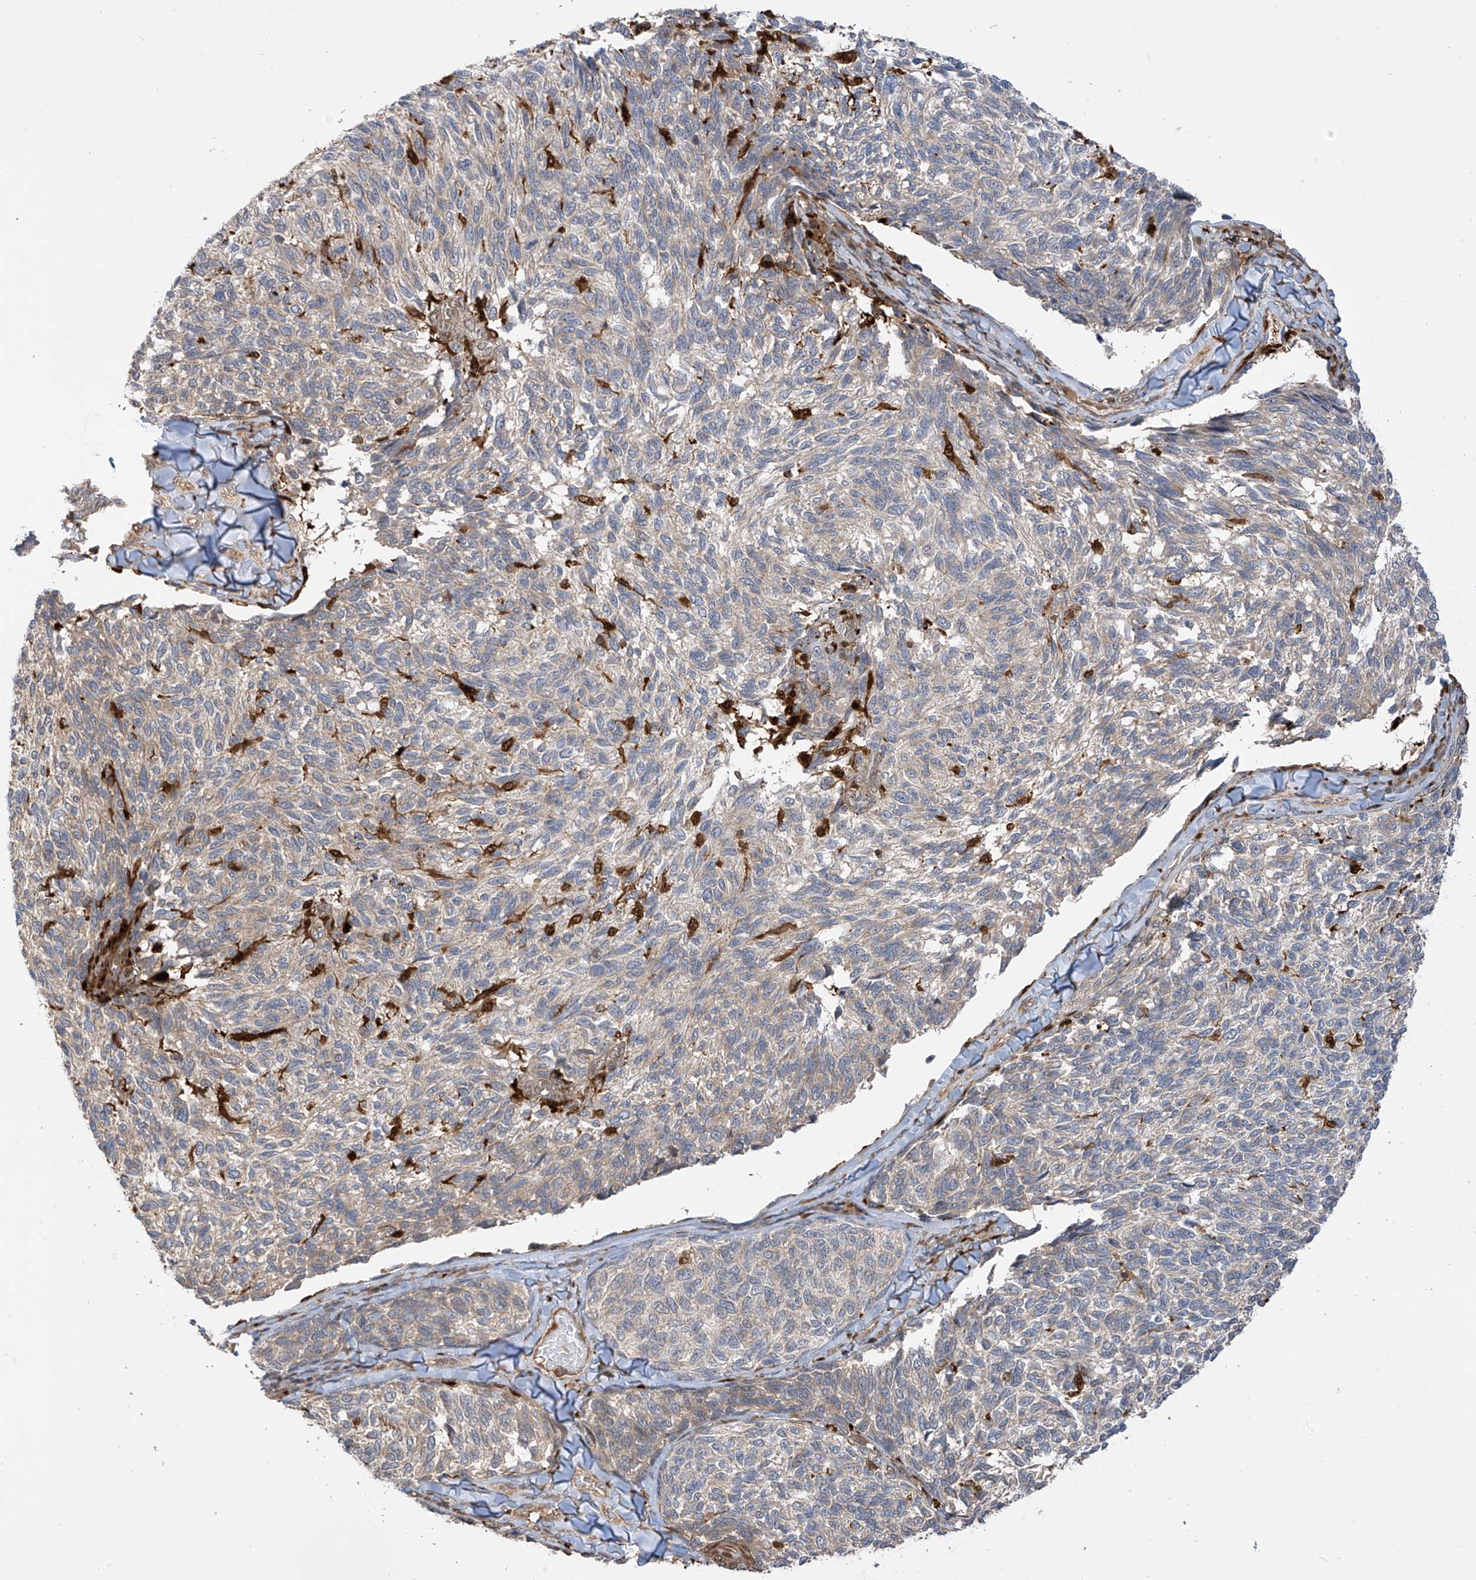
{"staining": {"intensity": "moderate", "quantity": "25%-75%", "location": "cytoplasmic/membranous"}, "tissue": "melanoma", "cell_type": "Tumor cells", "image_type": "cancer", "snomed": [{"axis": "morphology", "description": "Malignant melanoma, NOS"}, {"axis": "topography", "description": "Skin"}], "caption": "Moderate cytoplasmic/membranous positivity is appreciated in approximately 25%-75% of tumor cells in malignant melanoma. Using DAB (brown) and hematoxylin (blue) stains, captured at high magnification using brightfield microscopy.", "gene": "ATAD2B", "patient": {"sex": "female", "age": 73}}